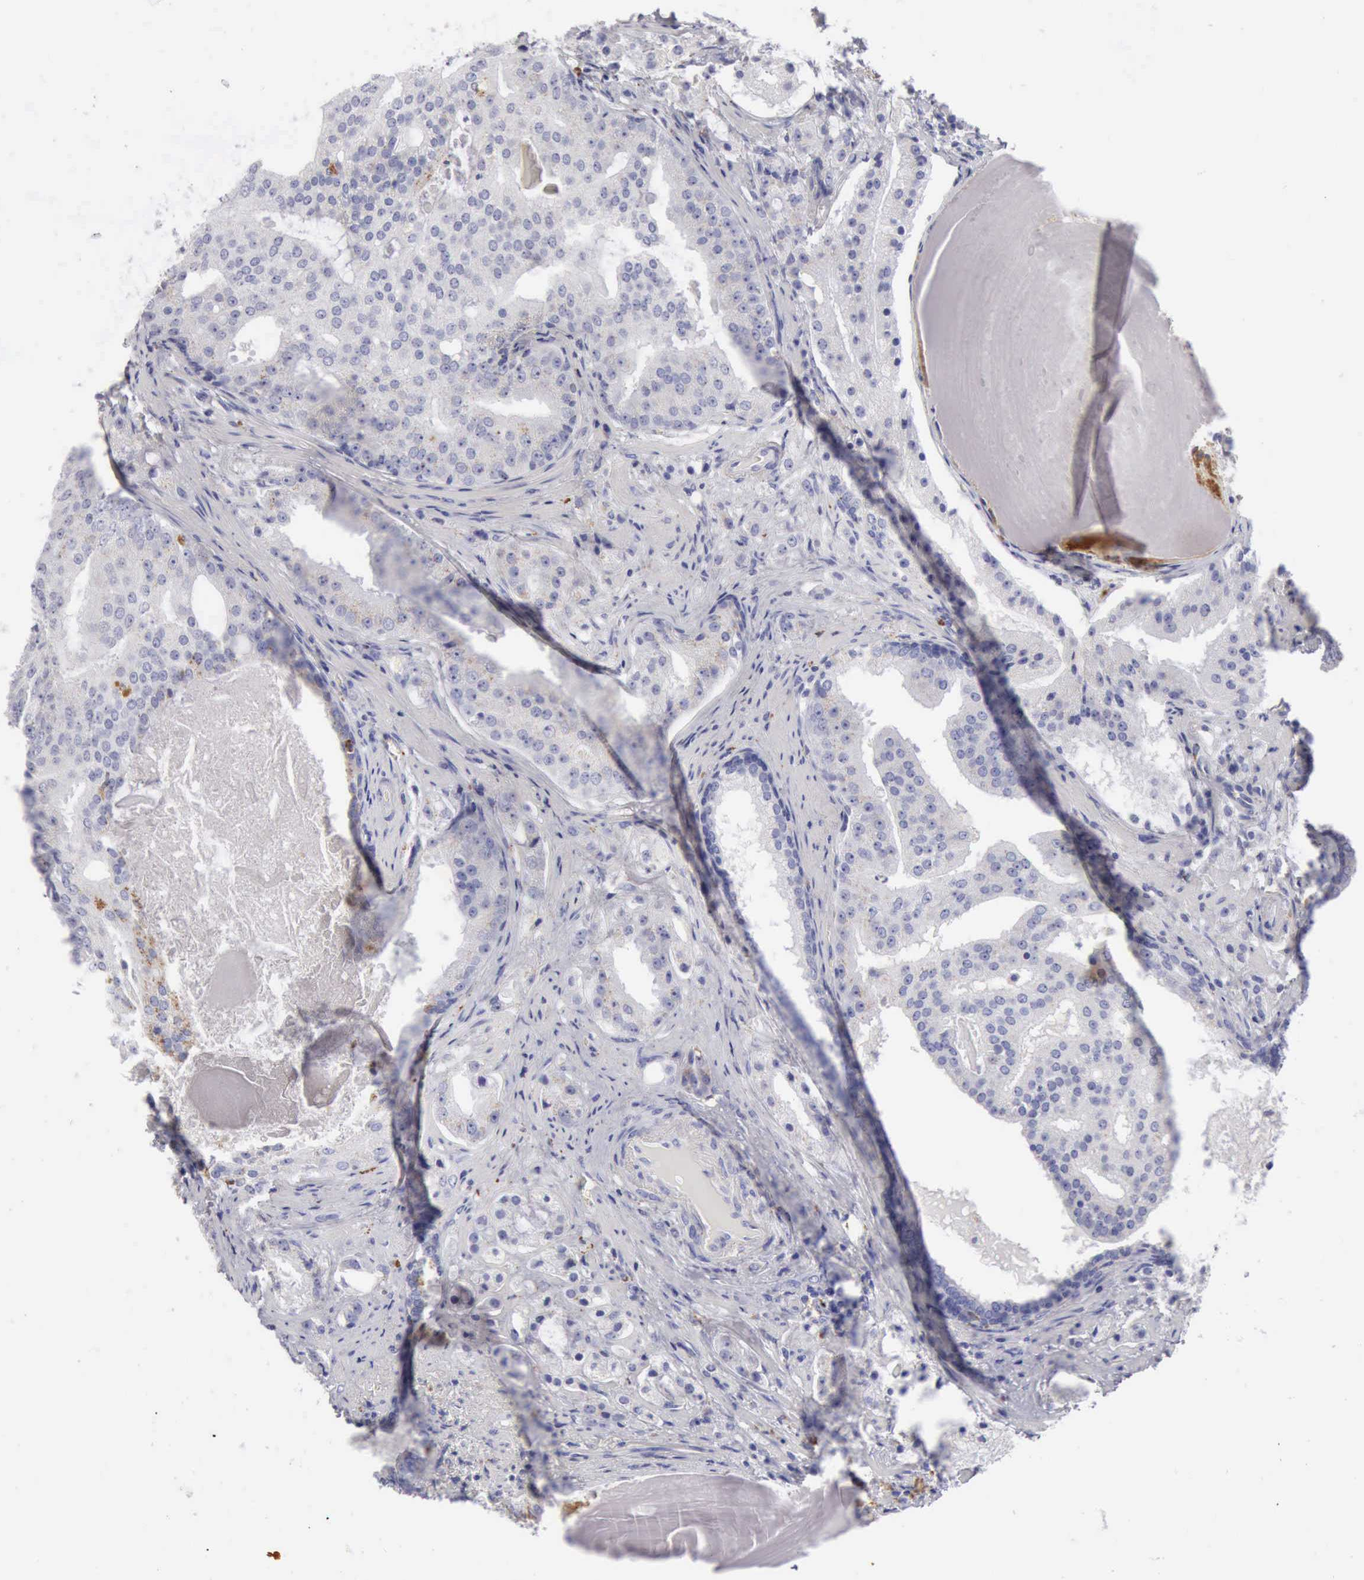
{"staining": {"intensity": "negative", "quantity": "none", "location": "none"}, "tissue": "prostate cancer", "cell_type": "Tumor cells", "image_type": "cancer", "snomed": [{"axis": "morphology", "description": "Adenocarcinoma, High grade"}, {"axis": "topography", "description": "Prostate"}], "caption": "Adenocarcinoma (high-grade) (prostate) stained for a protein using immunohistochemistry shows no positivity tumor cells.", "gene": "CTSS", "patient": {"sex": "male", "age": 68}}